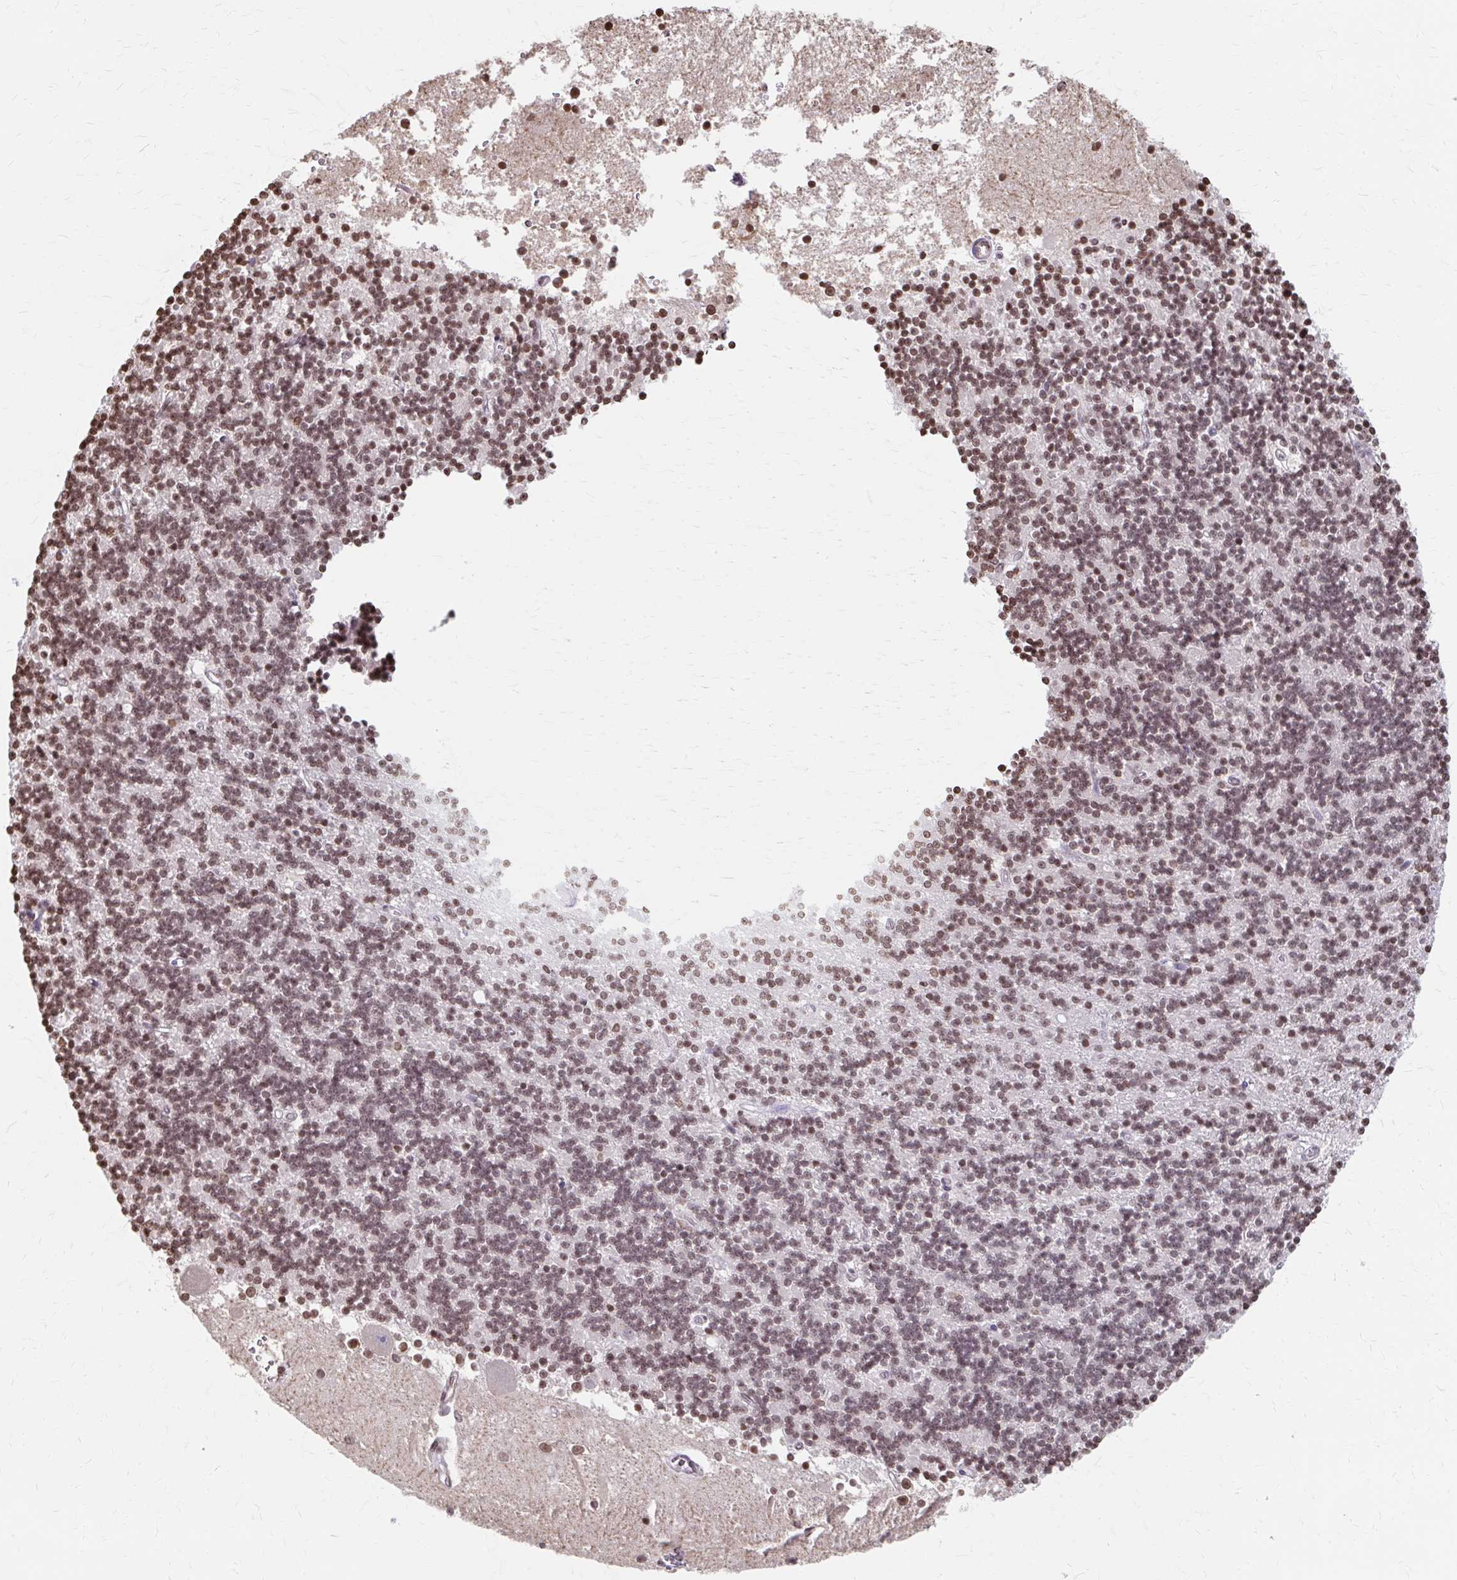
{"staining": {"intensity": "moderate", "quantity": ">75%", "location": "nuclear"}, "tissue": "cerebellum", "cell_type": "Cells in granular layer", "image_type": "normal", "snomed": [{"axis": "morphology", "description": "Normal tissue, NOS"}, {"axis": "topography", "description": "Cerebellum"}], "caption": "This micrograph demonstrates IHC staining of unremarkable cerebellum, with medium moderate nuclear expression in approximately >75% of cells in granular layer.", "gene": "ORC3", "patient": {"sex": "male", "age": 54}}